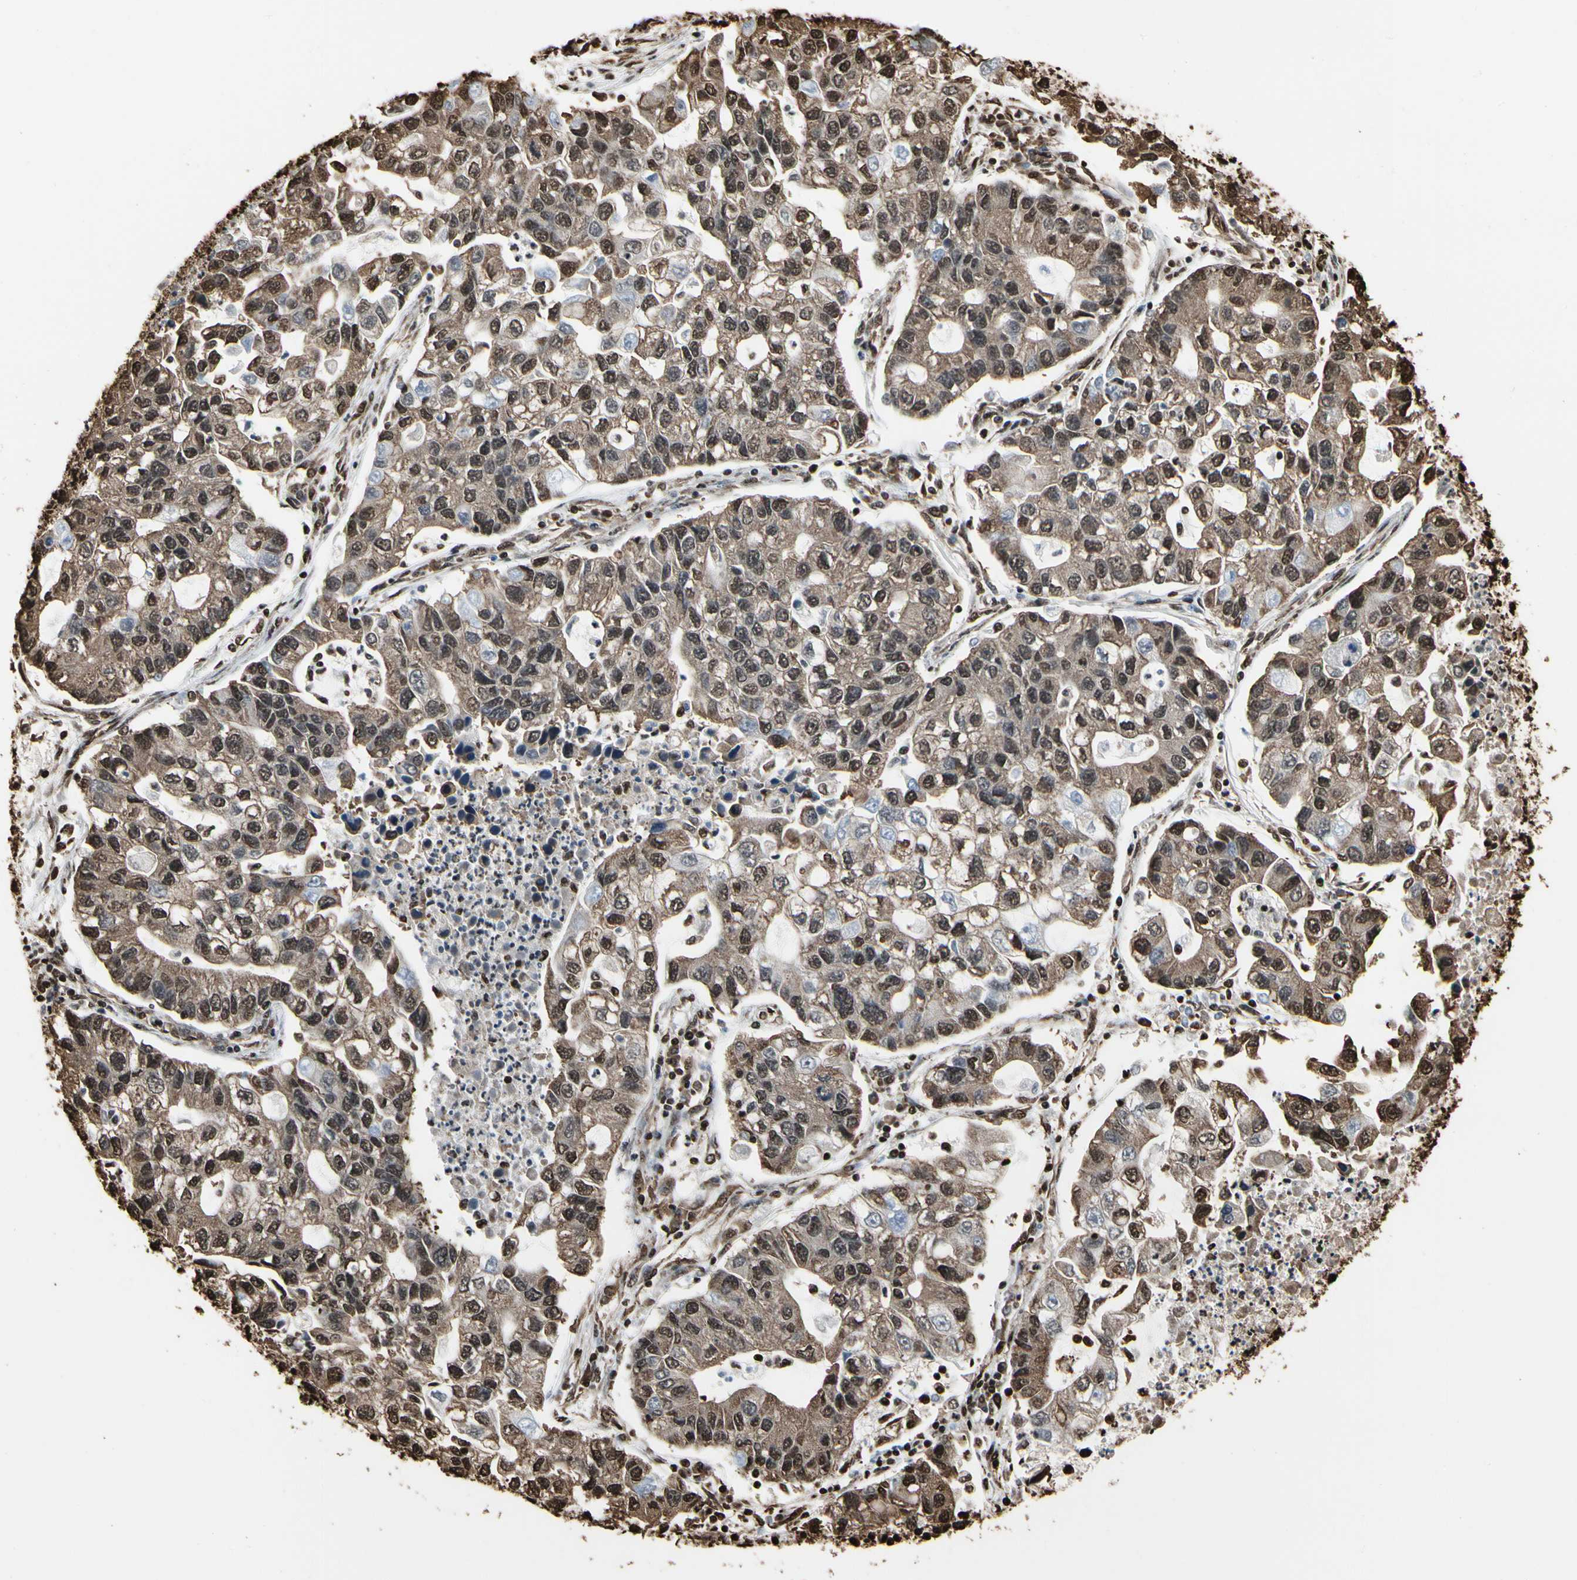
{"staining": {"intensity": "strong", "quantity": ">75%", "location": "cytoplasmic/membranous,nuclear"}, "tissue": "lung cancer", "cell_type": "Tumor cells", "image_type": "cancer", "snomed": [{"axis": "morphology", "description": "Adenocarcinoma, NOS"}, {"axis": "topography", "description": "Lung"}], "caption": "There is high levels of strong cytoplasmic/membranous and nuclear positivity in tumor cells of lung cancer, as demonstrated by immunohistochemical staining (brown color).", "gene": "HNRNPK", "patient": {"sex": "female", "age": 51}}